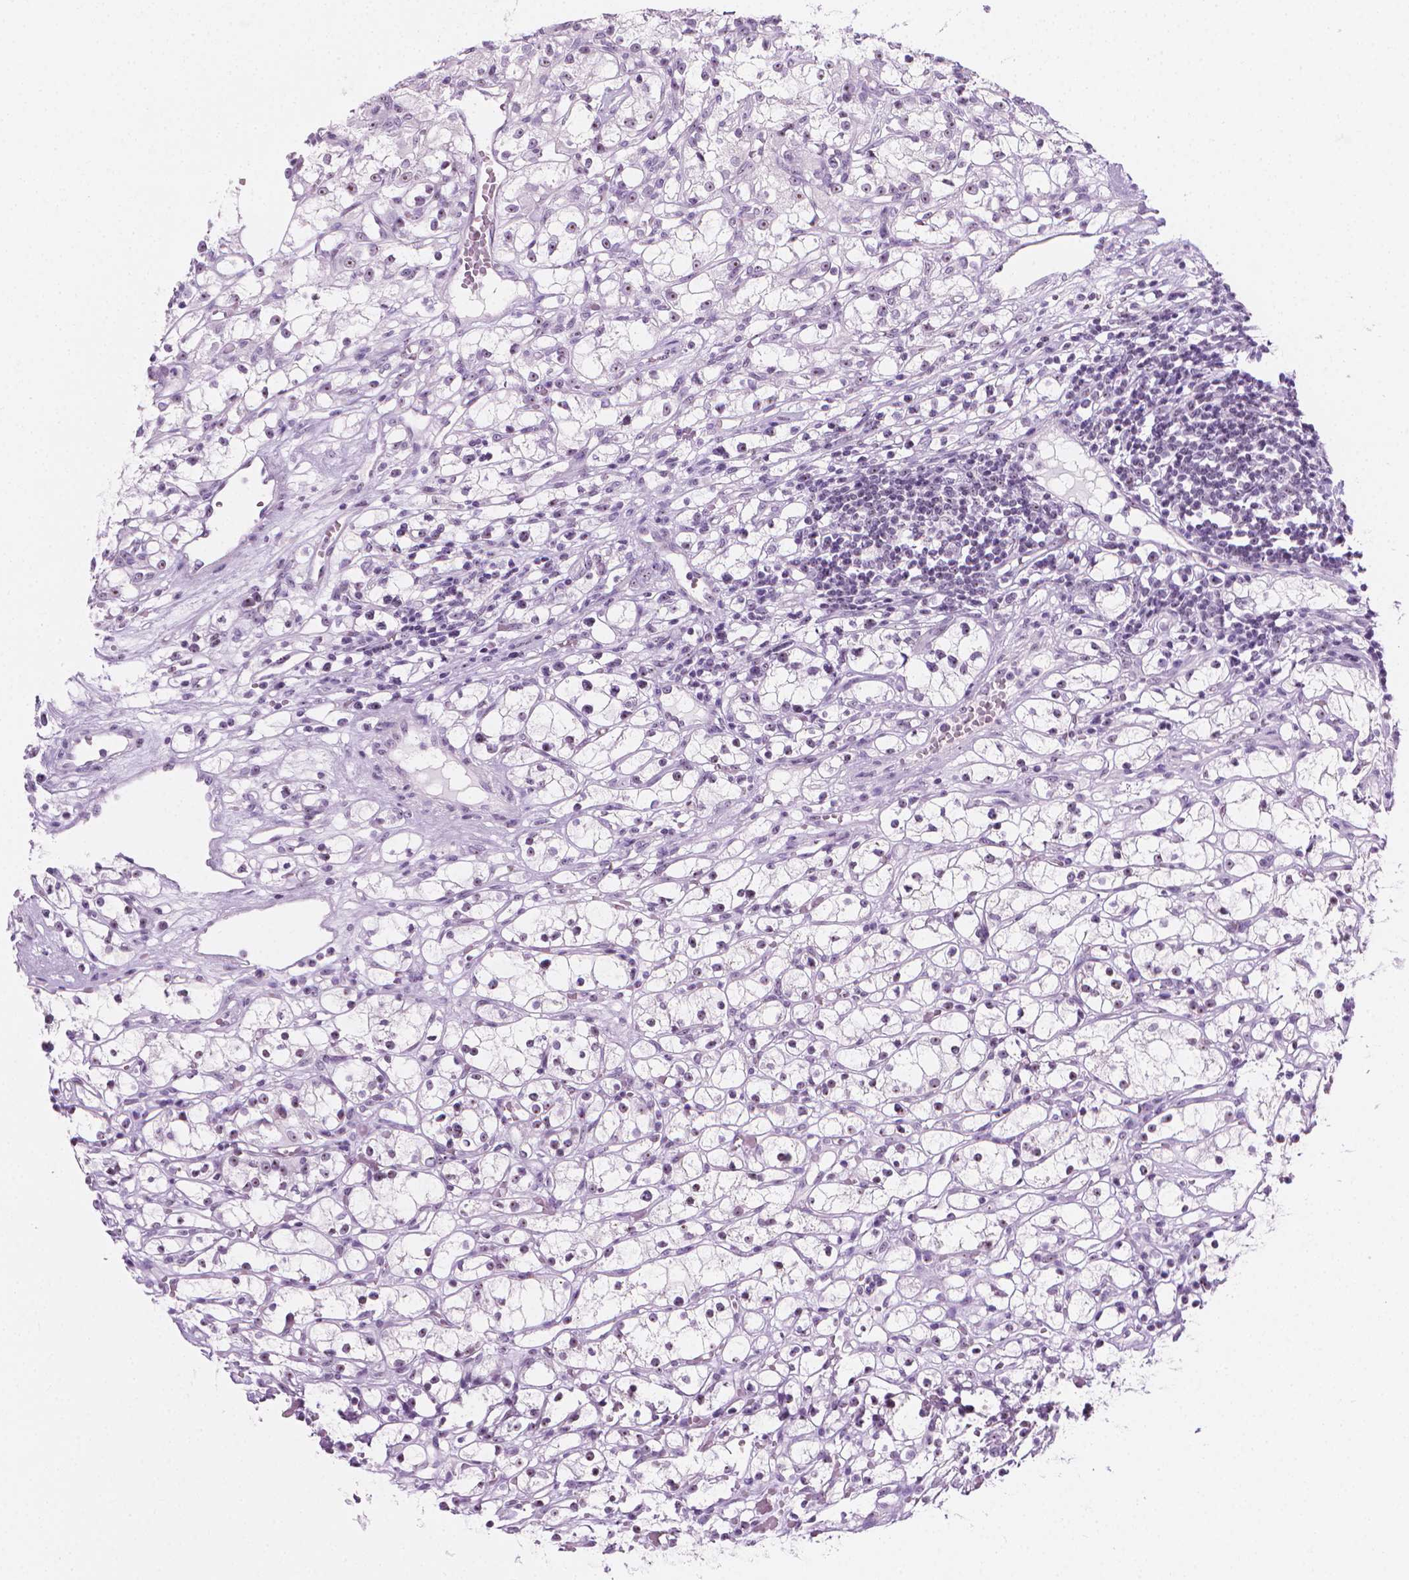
{"staining": {"intensity": "weak", "quantity": "<25%", "location": "nuclear"}, "tissue": "renal cancer", "cell_type": "Tumor cells", "image_type": "cancer", "snomed": [{"axis": "morphology", "description": "Adenocarcinoma, NOS"}, {"axis": "topography", "description": "Kidney"}], "caption": "Immunohistochemistry (IHC) micrograph of adenocarcinoma (renal) stained for a protein (brown), which exhibits no positivity in tumor cells.", "gene": "NOL7", "patient": {"sex": "female", "age": 59}}